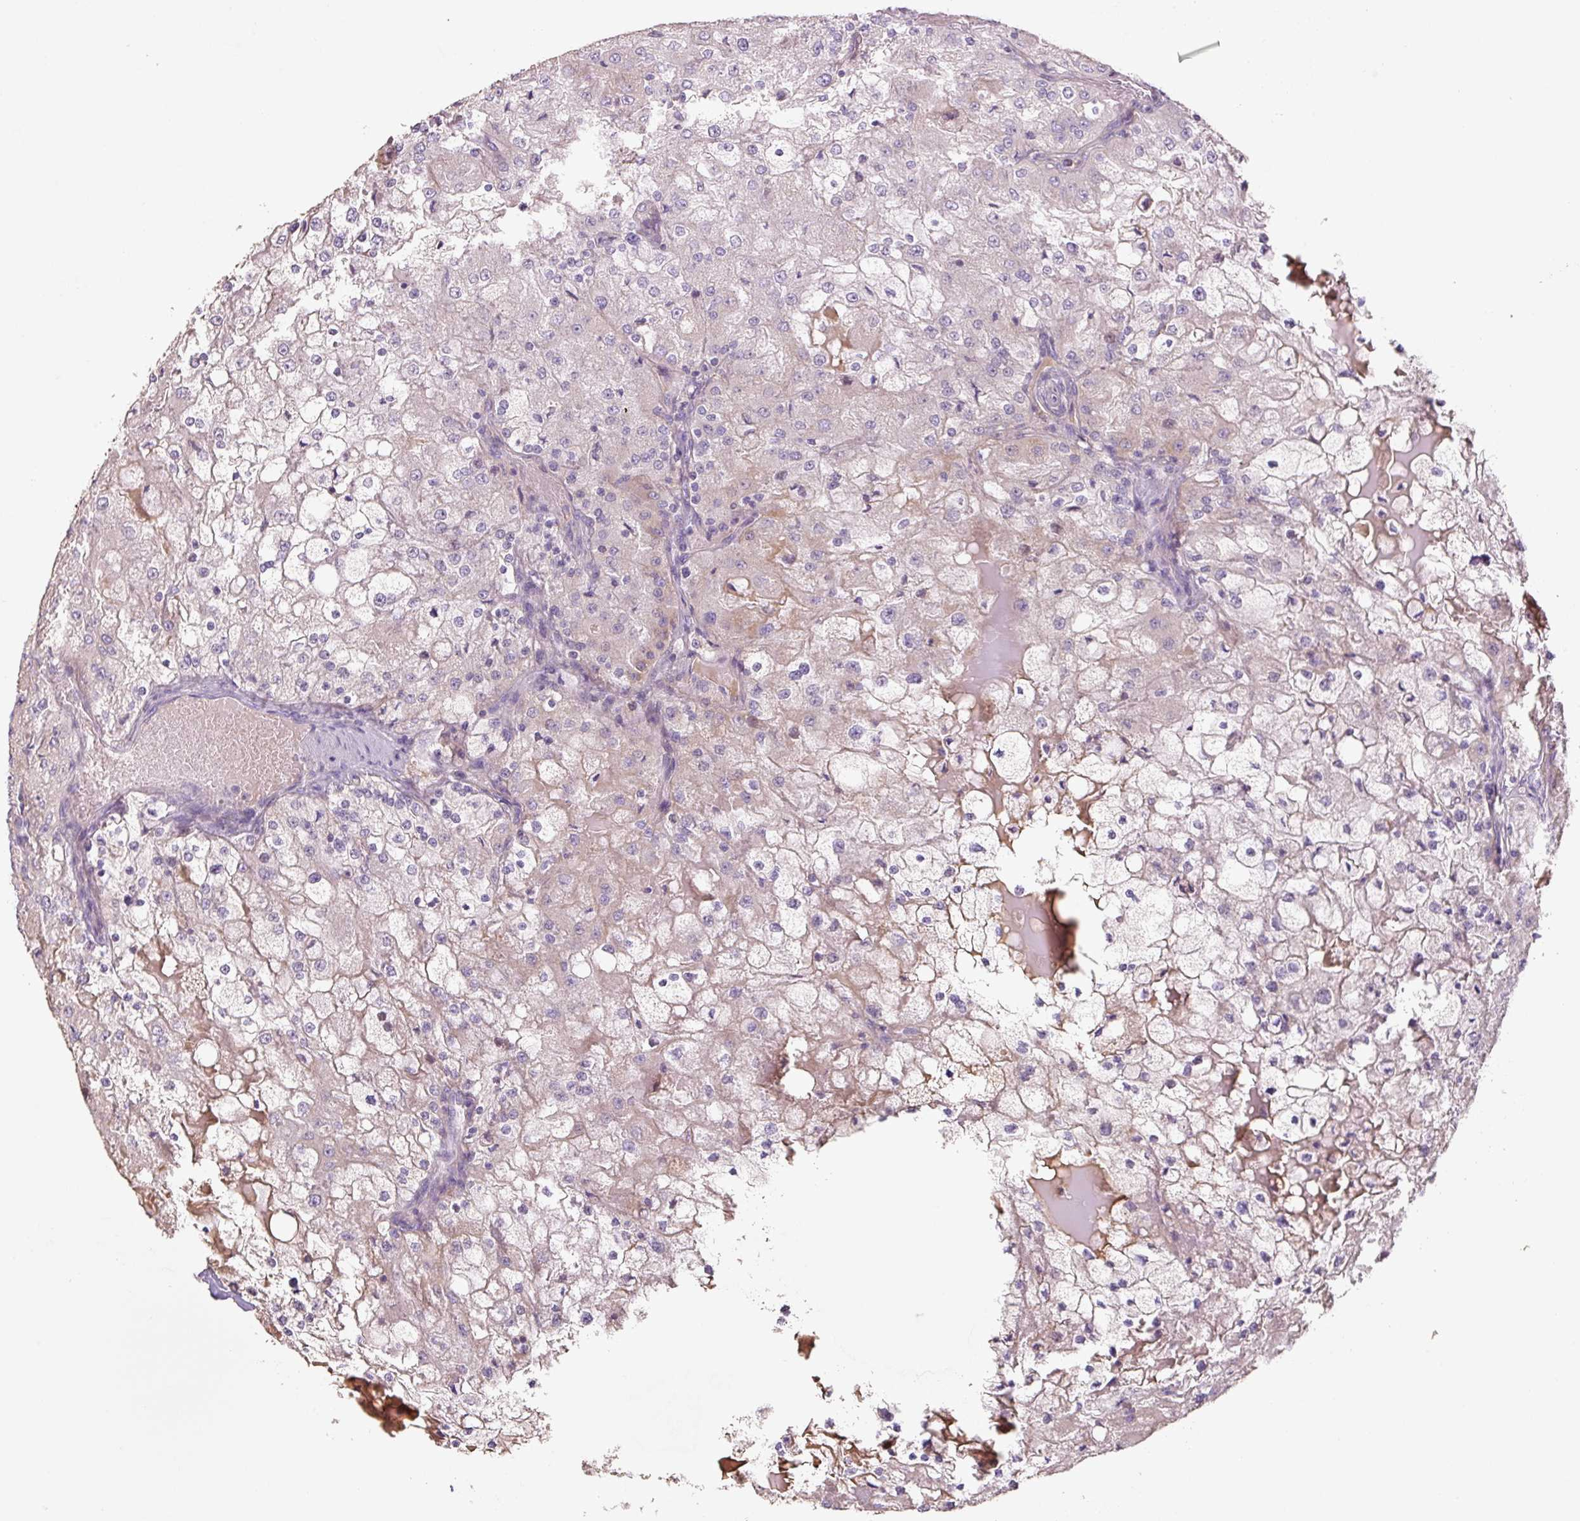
{"staining": {"intensity": "negative", "quantity": "none", "location": "none"}, "tissue": "renal cancer", "cell_type": "Tumor cells", "image_type": "cancer", "snomed": [{"axis": "morphology", "description": "Adenocarcinoma, NOS"}, {"axis": "topography", "description": "Kidney"}], "caption": "This histopathology image is of renal adenocarcinoma stained with immunohistochemistry to label a protein in brown with the nuclei are counter-stained blue. There is no positivity in tumor cells.", "gene": "CCNI2", "patient": {"sex": "female", "age": 74}}